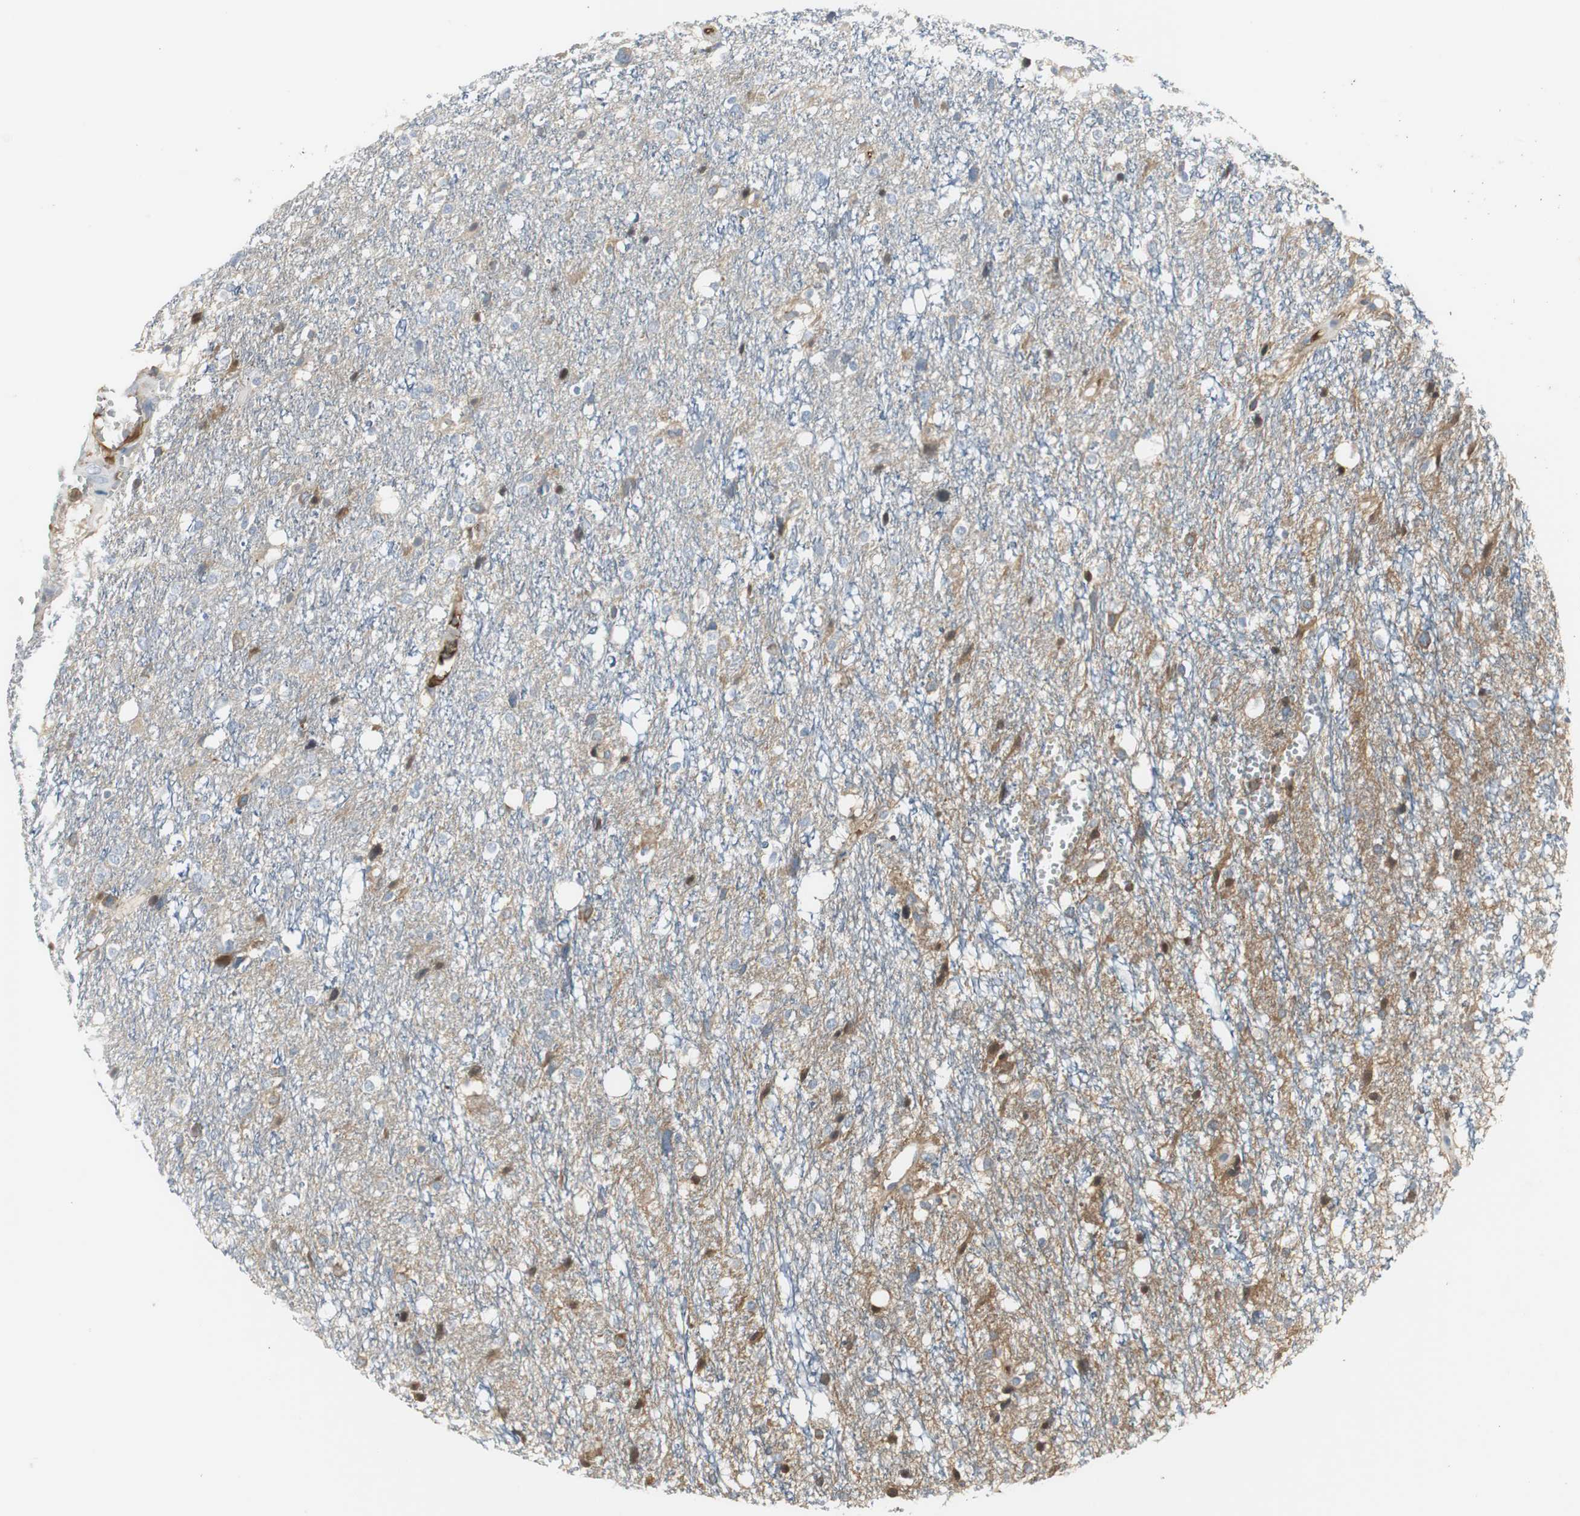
{"staining": {"intensity": "weak", "quantity": "<25%", "location": "cytoplasmic/membranous"}, "tissue": "glioma", "cell_type": "Tumor cells", "image_type": "cancer", "snomed": [{"axis": "morphology", "description": "Glioma, malignant, High grade"}, {"axis": "topography", "description": "Brain"}], "caption": "High magnification brightfield microscopy of glioma stained with DAB (brown) and counterstained with hematoxylin (blue): tumor cells show no significant expression. (DAB immunohistochemistry (IHC) visualized using brightfield microscopy, high magnification).", "gene": "IGHA1", "patient": {"sex": "female", "age": 59}}